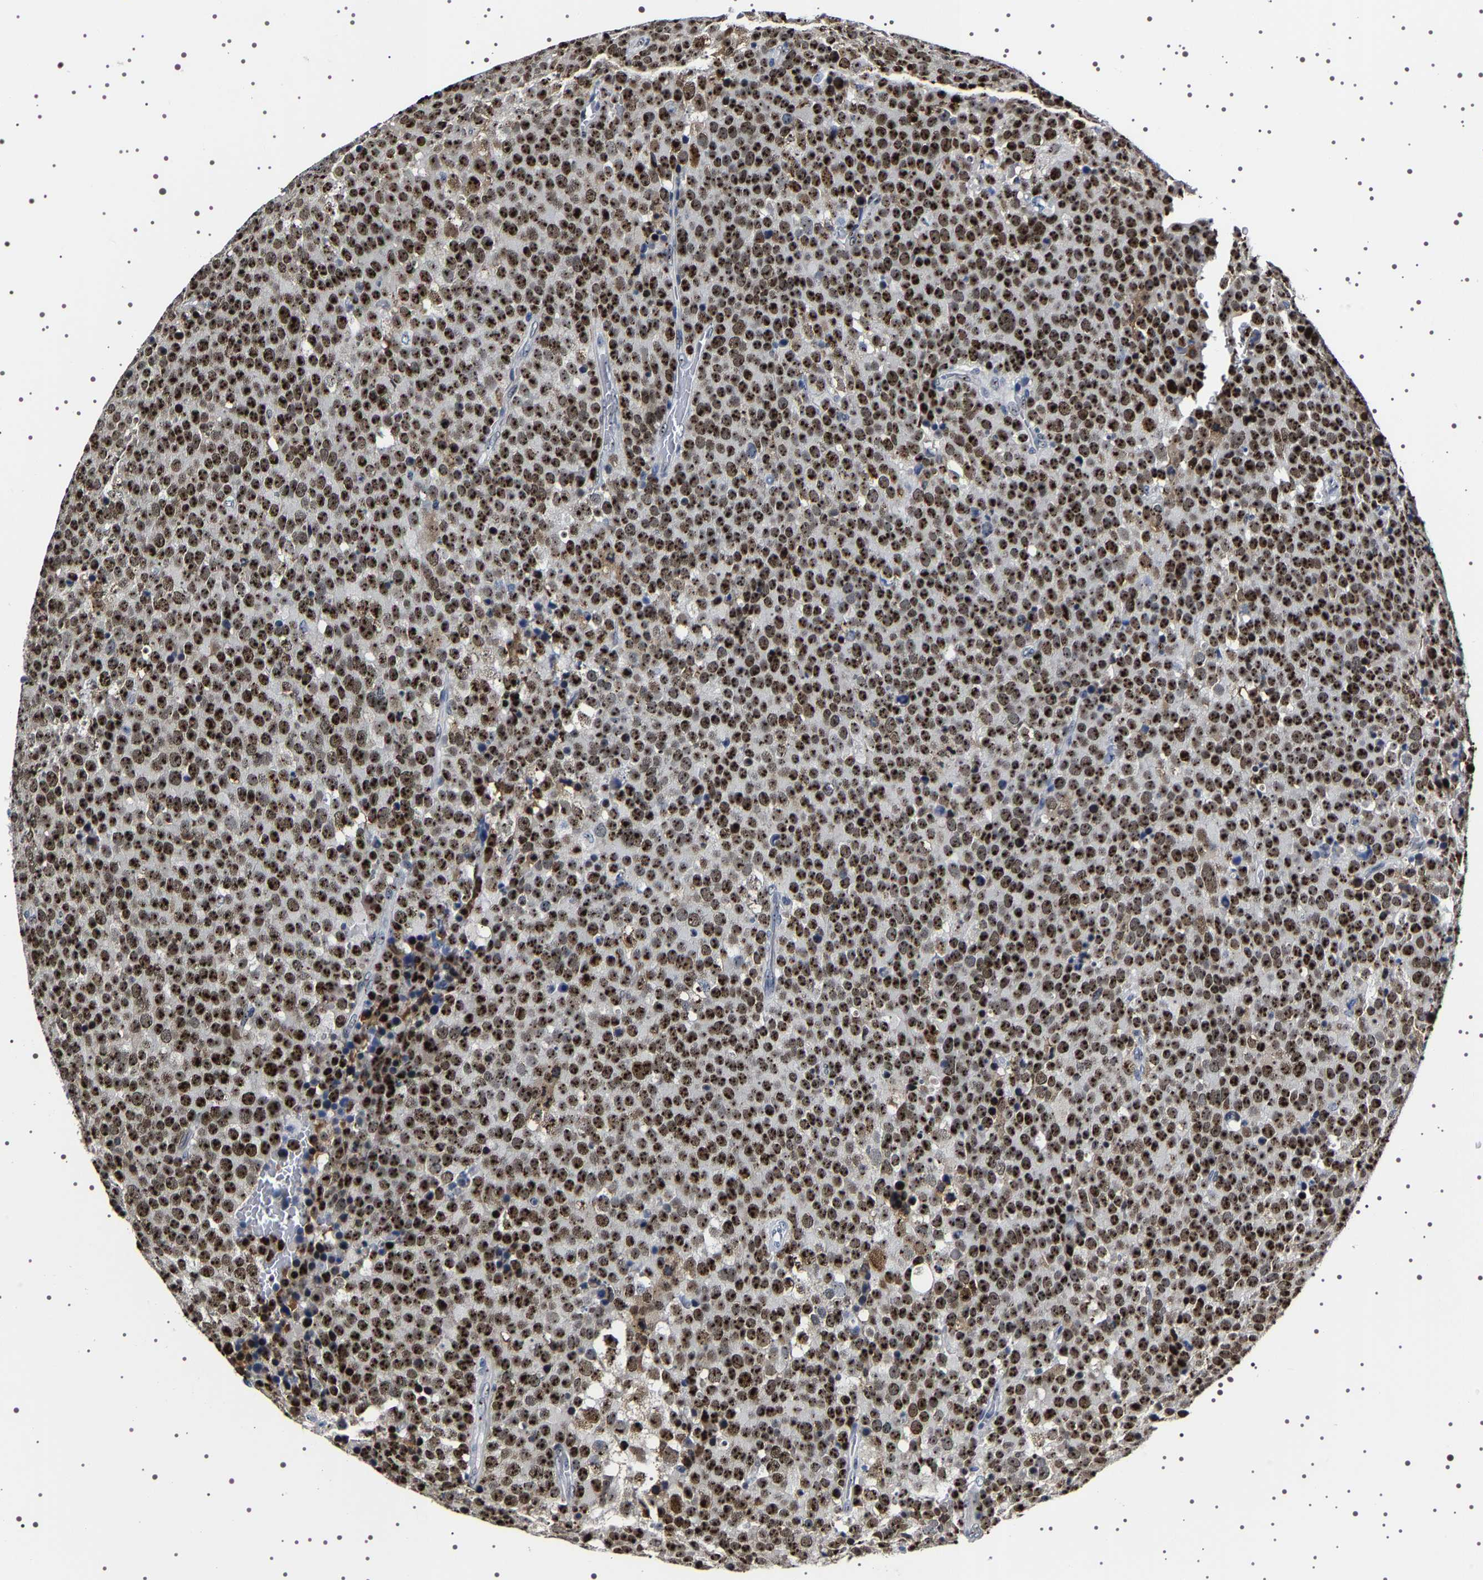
{"staining": {"intensity": "strong", "quantity": ">75%", "location": "nuclear"}, "tissue": "testis cancer", "cell_type": "Tumor cells", "image_type": "cancer", "snomed": [{"axis": "morphology", "description": "Seminoma, NOS"}, {"axis": "topography", "description": "Testis"}], "caption": "An image of testis cancer (seminoma) stained for a protein reveals strong nuclear brown staining in tumor cells.", "gene": "GNL3", "patient": {"sex": "male", "age": 71}}